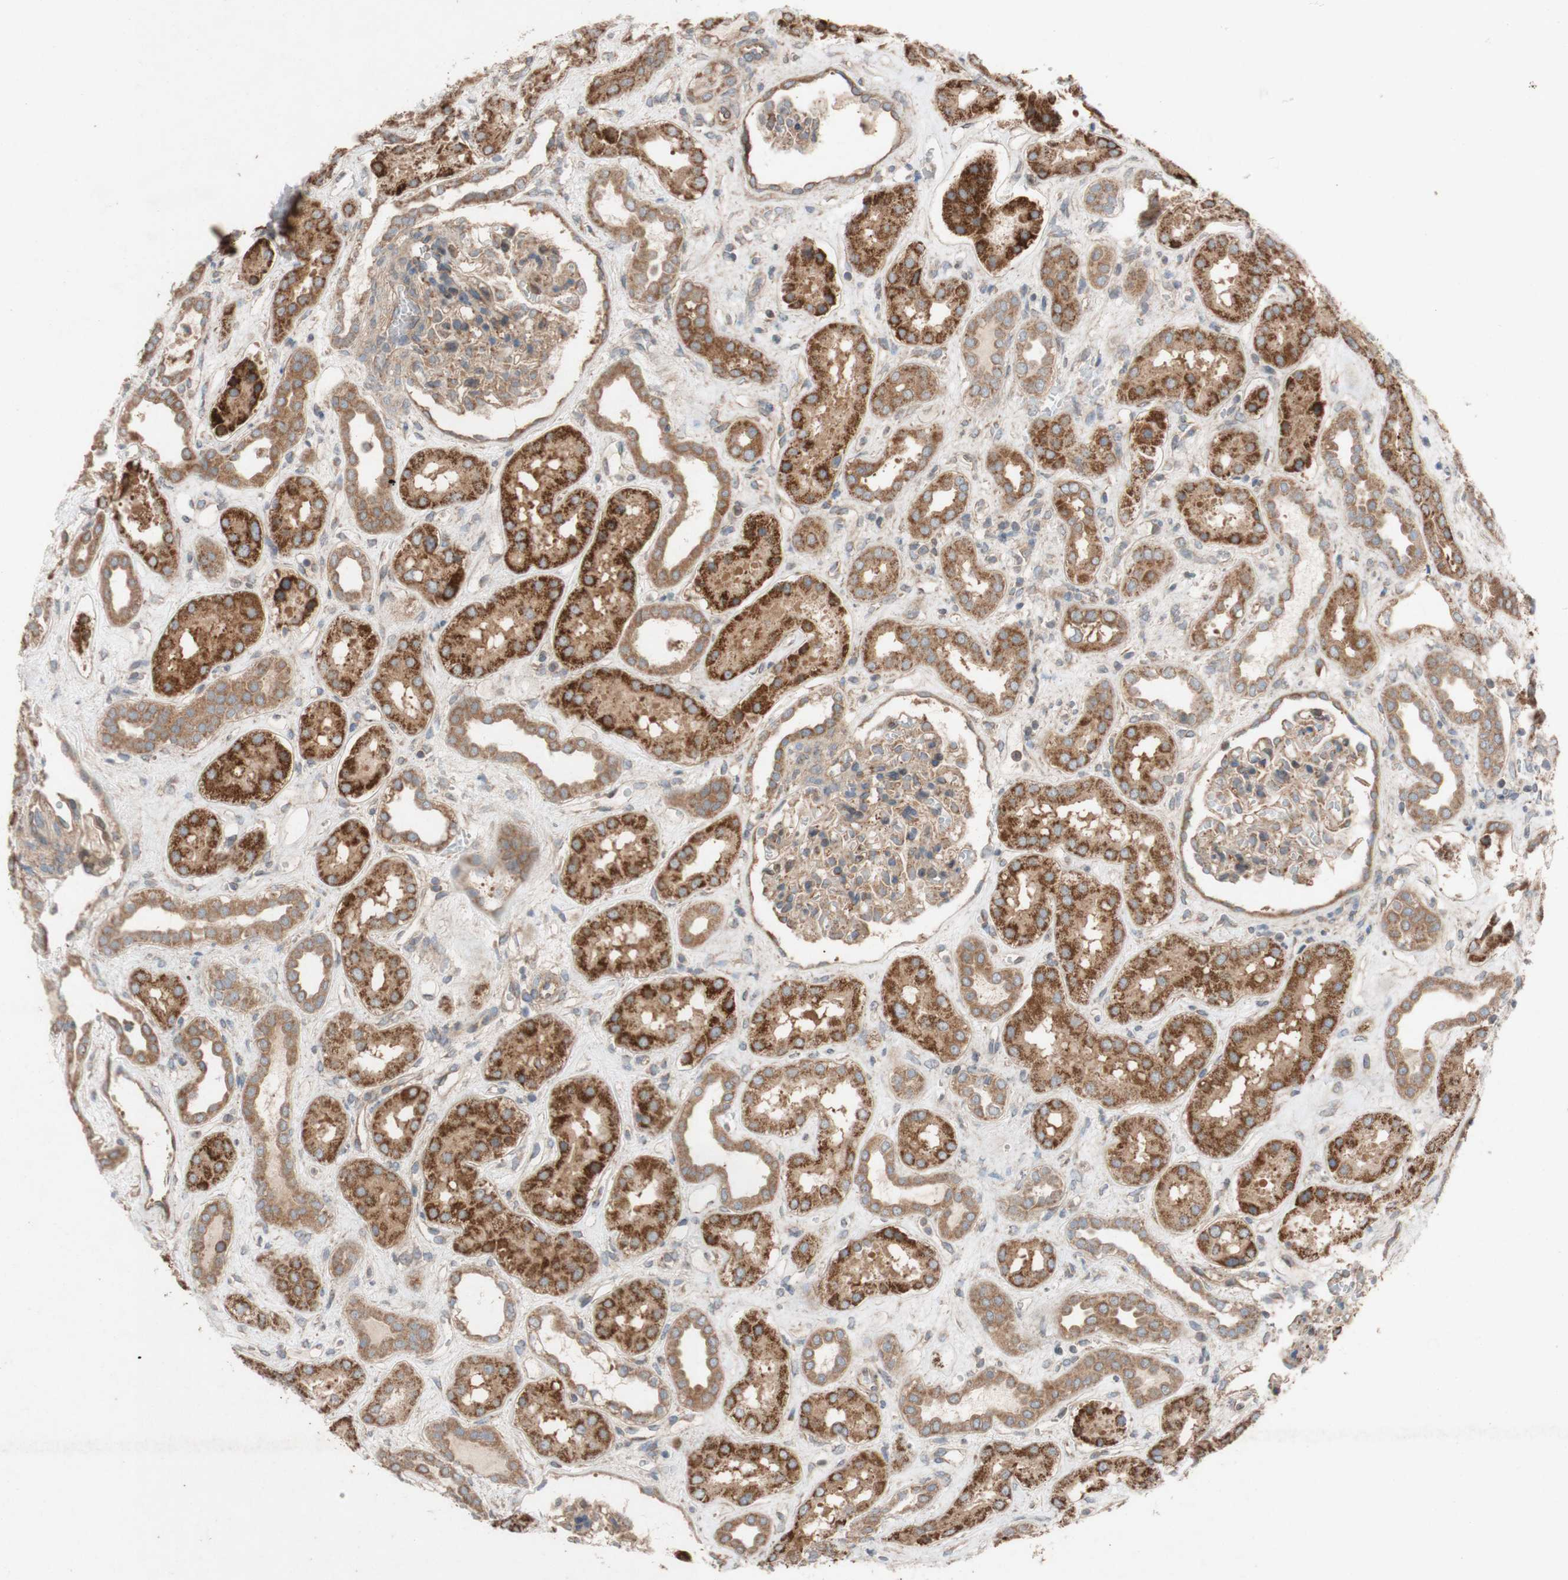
{"staining": {"intensity": "moderate", "quantity": ">75%", "location": "cytoplasmic/membranous"}, "tissue": "kidney", "cell_type": "Cells in glomeruli", "image_type": "normal", "snomed": [{"axis": "morphology", "description": "Normal tissue, NOS"}, {"axis": "topography", "description": "Kidney"}], "caption": "Immunohistochemical staining of normal kidney exhibits medium levels of moderate cytoplasmic/membranous staining in approximately >75% of cells in glomeruli. (brown staining indicates protein expression, while blue staining denotes nuclei).", "gene": "TST", "patient": {"sex": "male", "age": 59}}